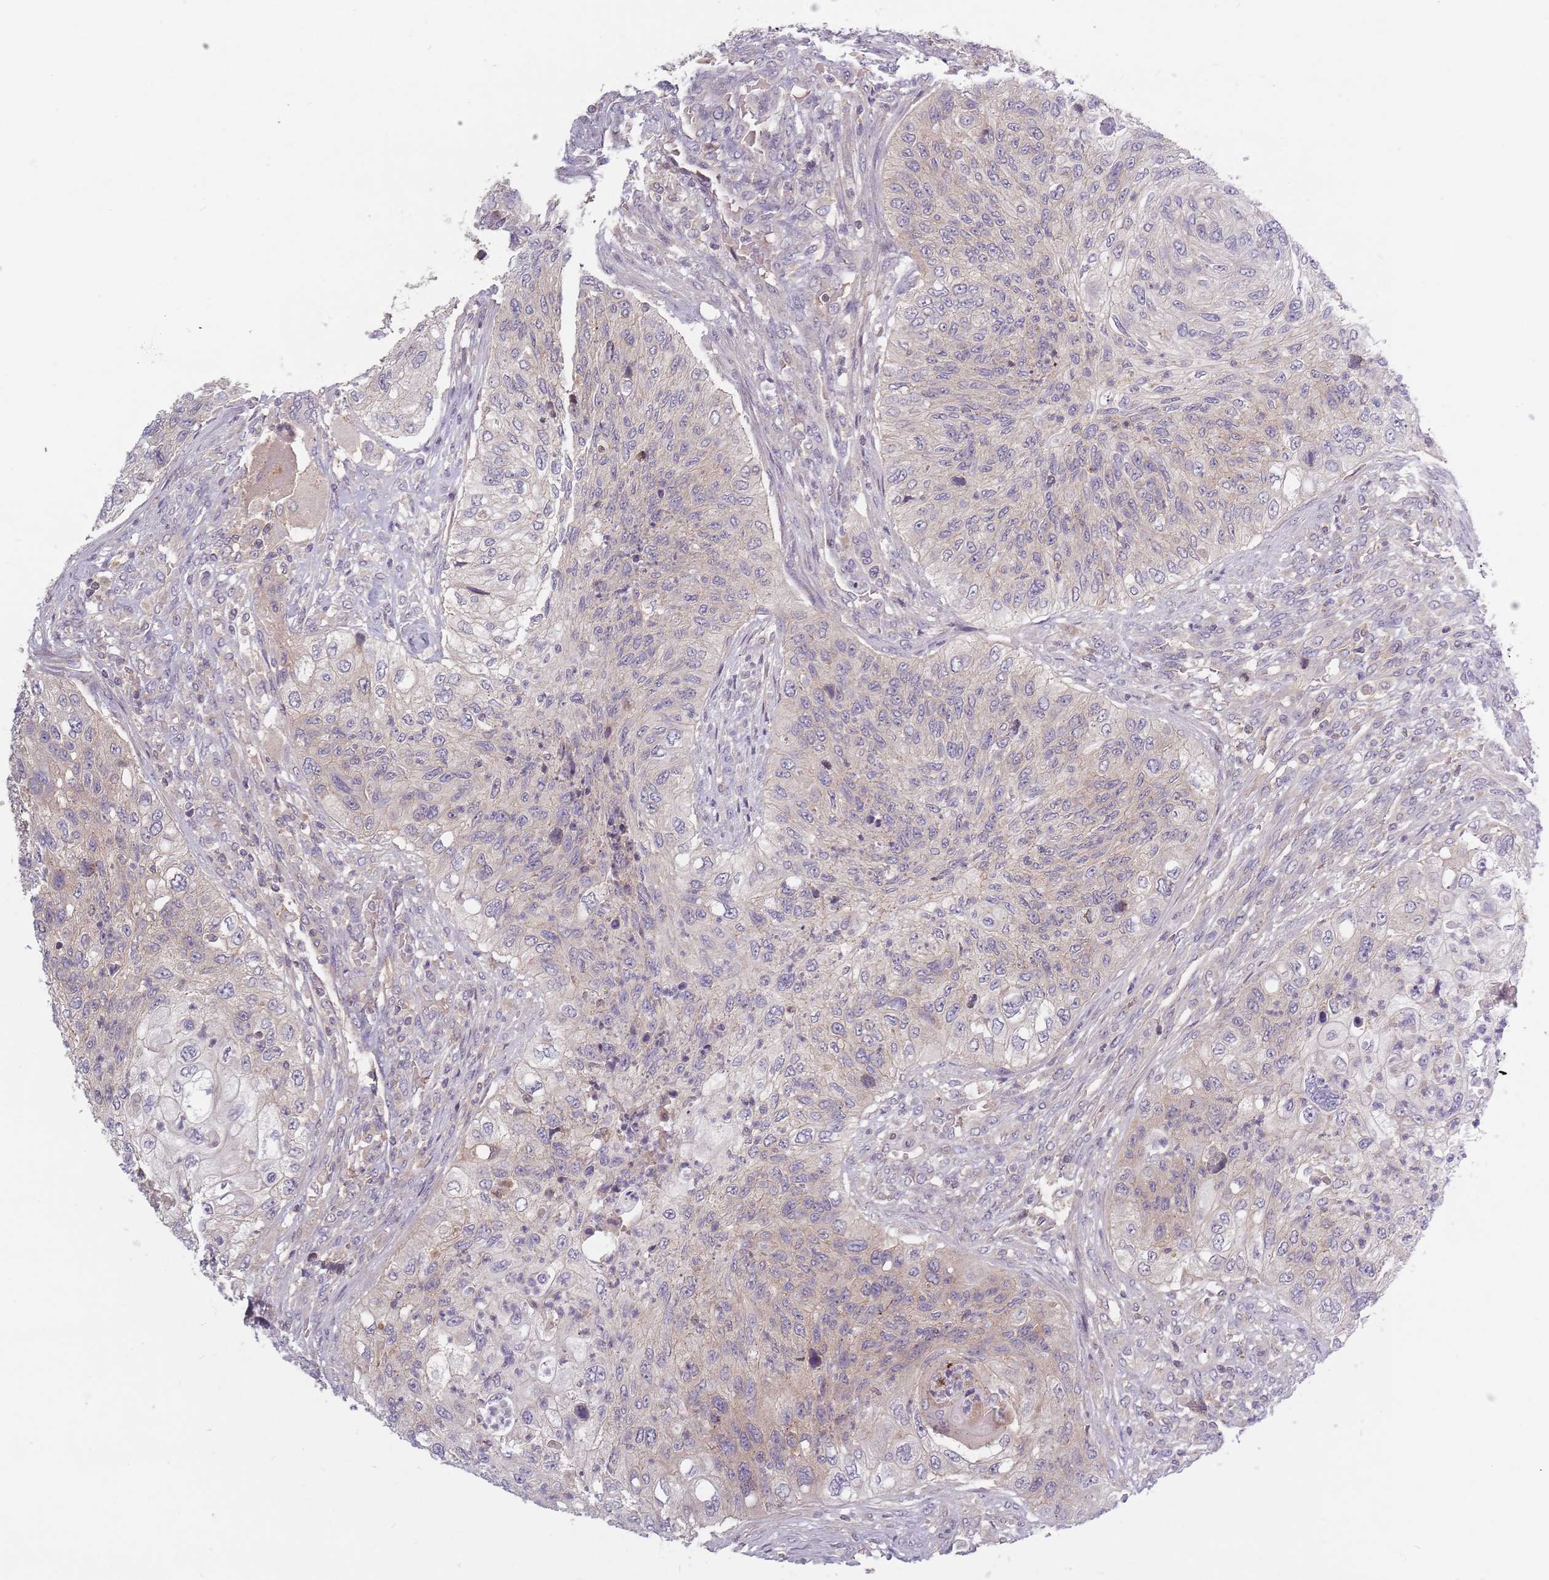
{"staining": {"intensity": "negative", "quantity": "none", "location": "none"}, "tissue": "urothelial cancer", "cell_type": "Tumor cells", "image_type": "cancer", "snomed": [{"axis": "morphology", "description": "Urothelial carcinoma, High grade"}, {"axis": "topography", "description": "Urinary bladder"}], "caption": "Immunohistochemistry (IHC) of human urothelial cancer displays no staining in tumor cells.", "gene": "ASB13", "patient": {"sex": "female", "age": 60}}